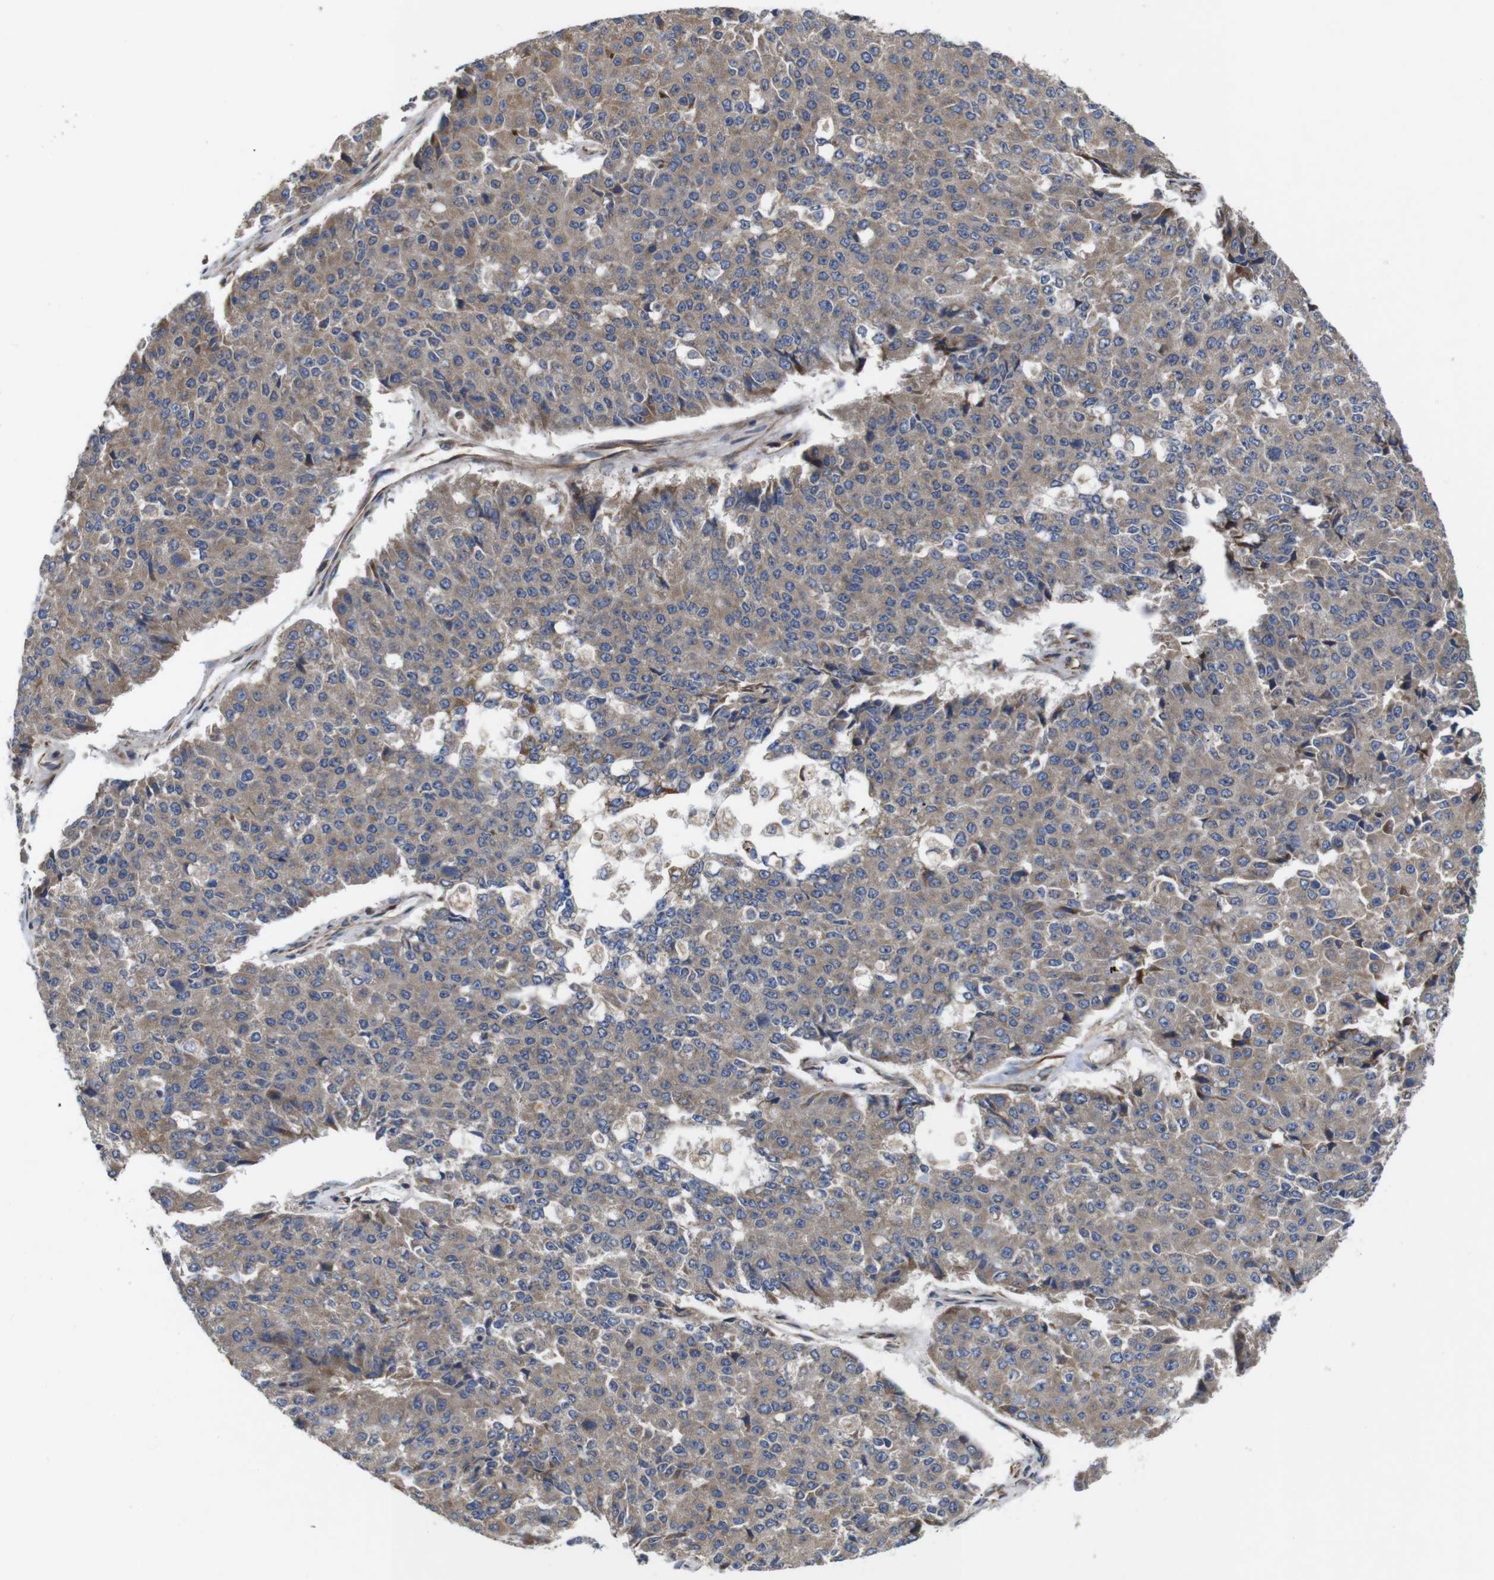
{"staining": {"intensity": "moderate", "quantity": ">75%", "location": "cytoplasmic/membranous"}, "tissue": "pancreatic cancer", "cell_type": "Tumor cells", "image_type": "cancer", "snomed": [{"axis": "morphology", "description": "Adenocarcinoma, NOS"}, {"axis": "topography", "description": "Pancreas"}], "caption": "The image displays staining of pancreatic cancer (adenocarcinoma), revealing moderate cytoplasmic/membranous protein staining (brown color) within tumor cells.", "gene": "POMK", "patient": {"sex": "male", "age": 50}}